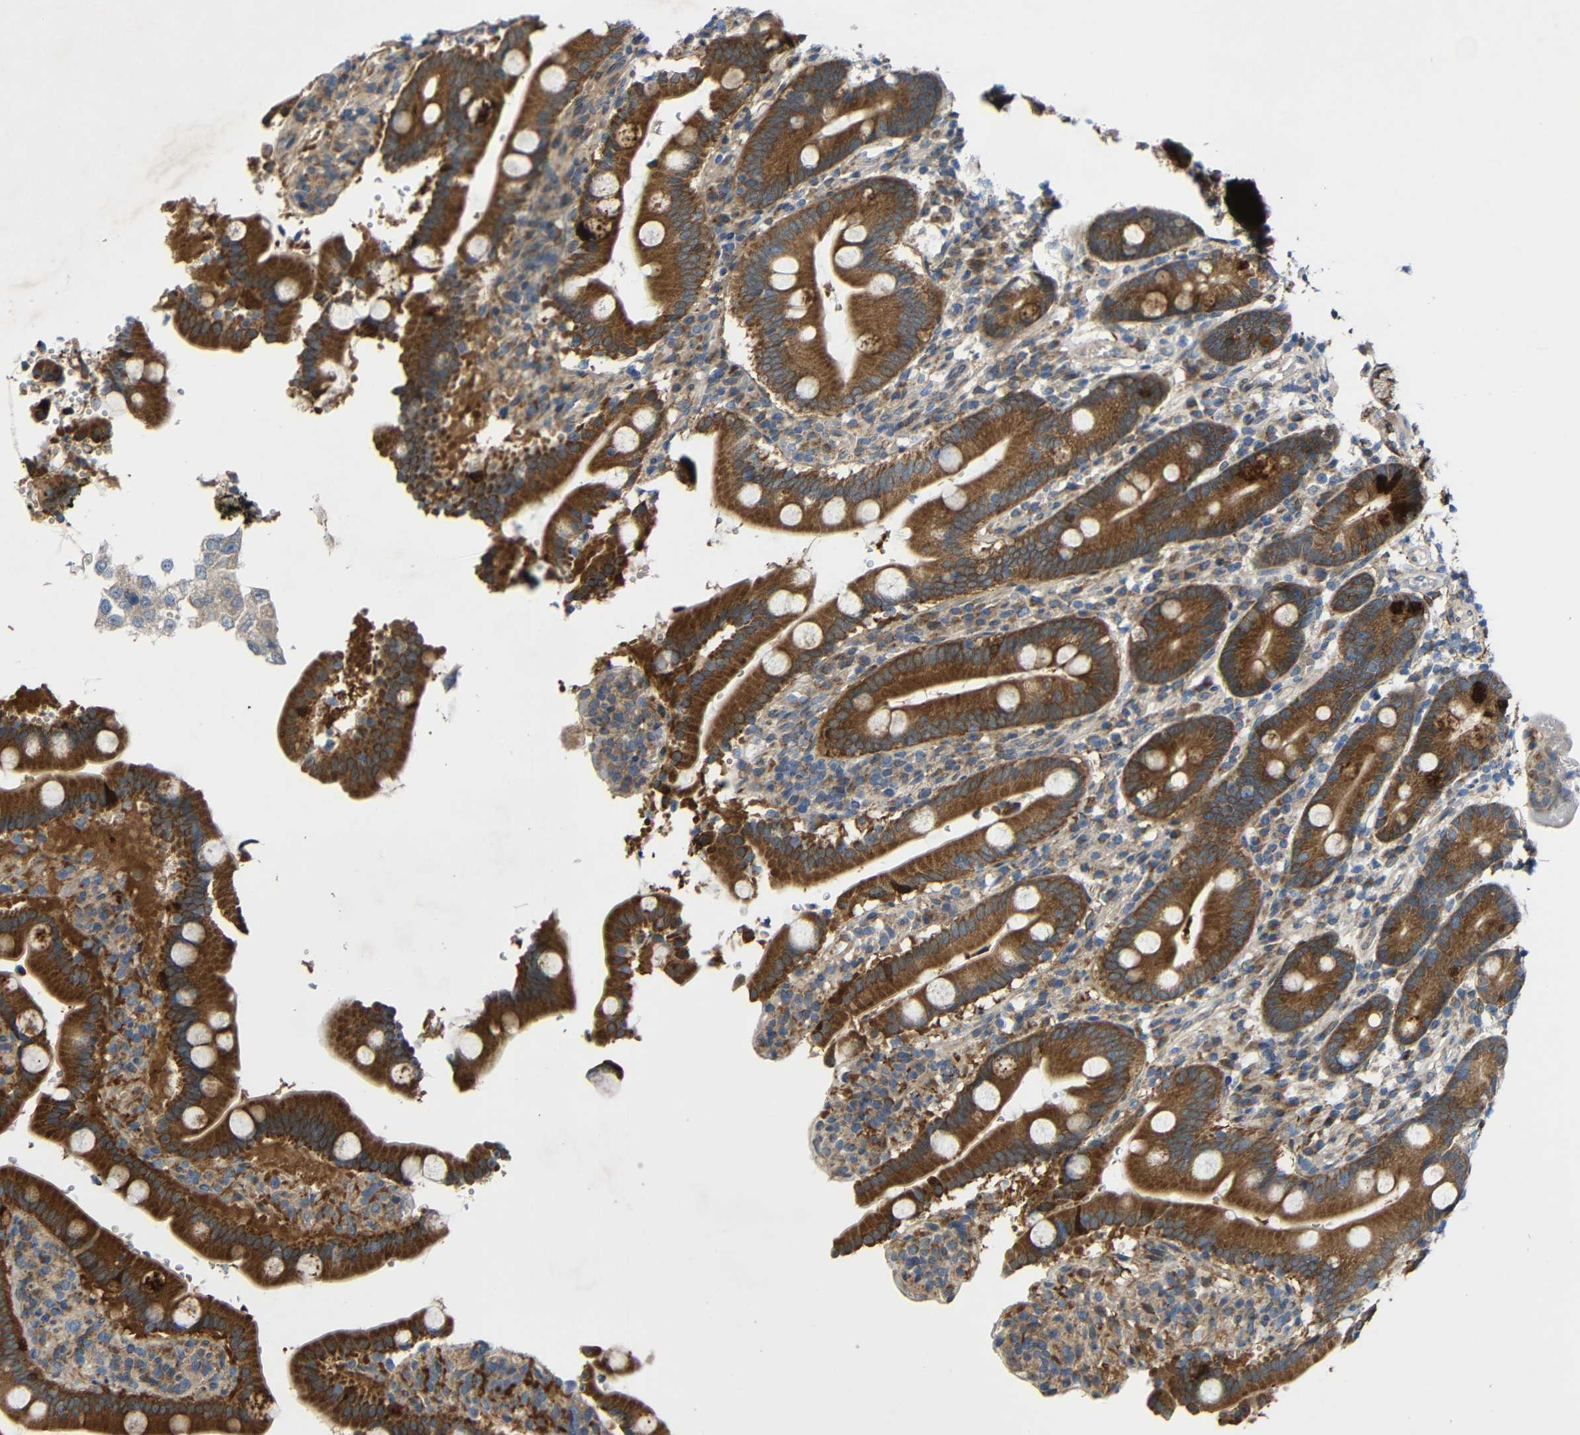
{"staining": {"intensity": "strong", "quantity": "<25%", "location": "cytoplasmic/membranous"}, "tissue": "duodenum", "cell_type": "Glandular cells", "image_type": "normal", "snomed": [{"axis": "morphology", "description": "Normal tissue, NOS"}, {"axis": "topography", "description": "Small intestine, NOS"}], "caption": "An image of human duodenum stained for a protein displays strong cytoplasmic/membranous brown staining in glandular cells. (Stains: DAB in brown, nuclei in blue, Microscopy: brightfield microscopy at high magnification).", "gene": "TMEM25", "patient": {"sex": "female", "age": 71}}